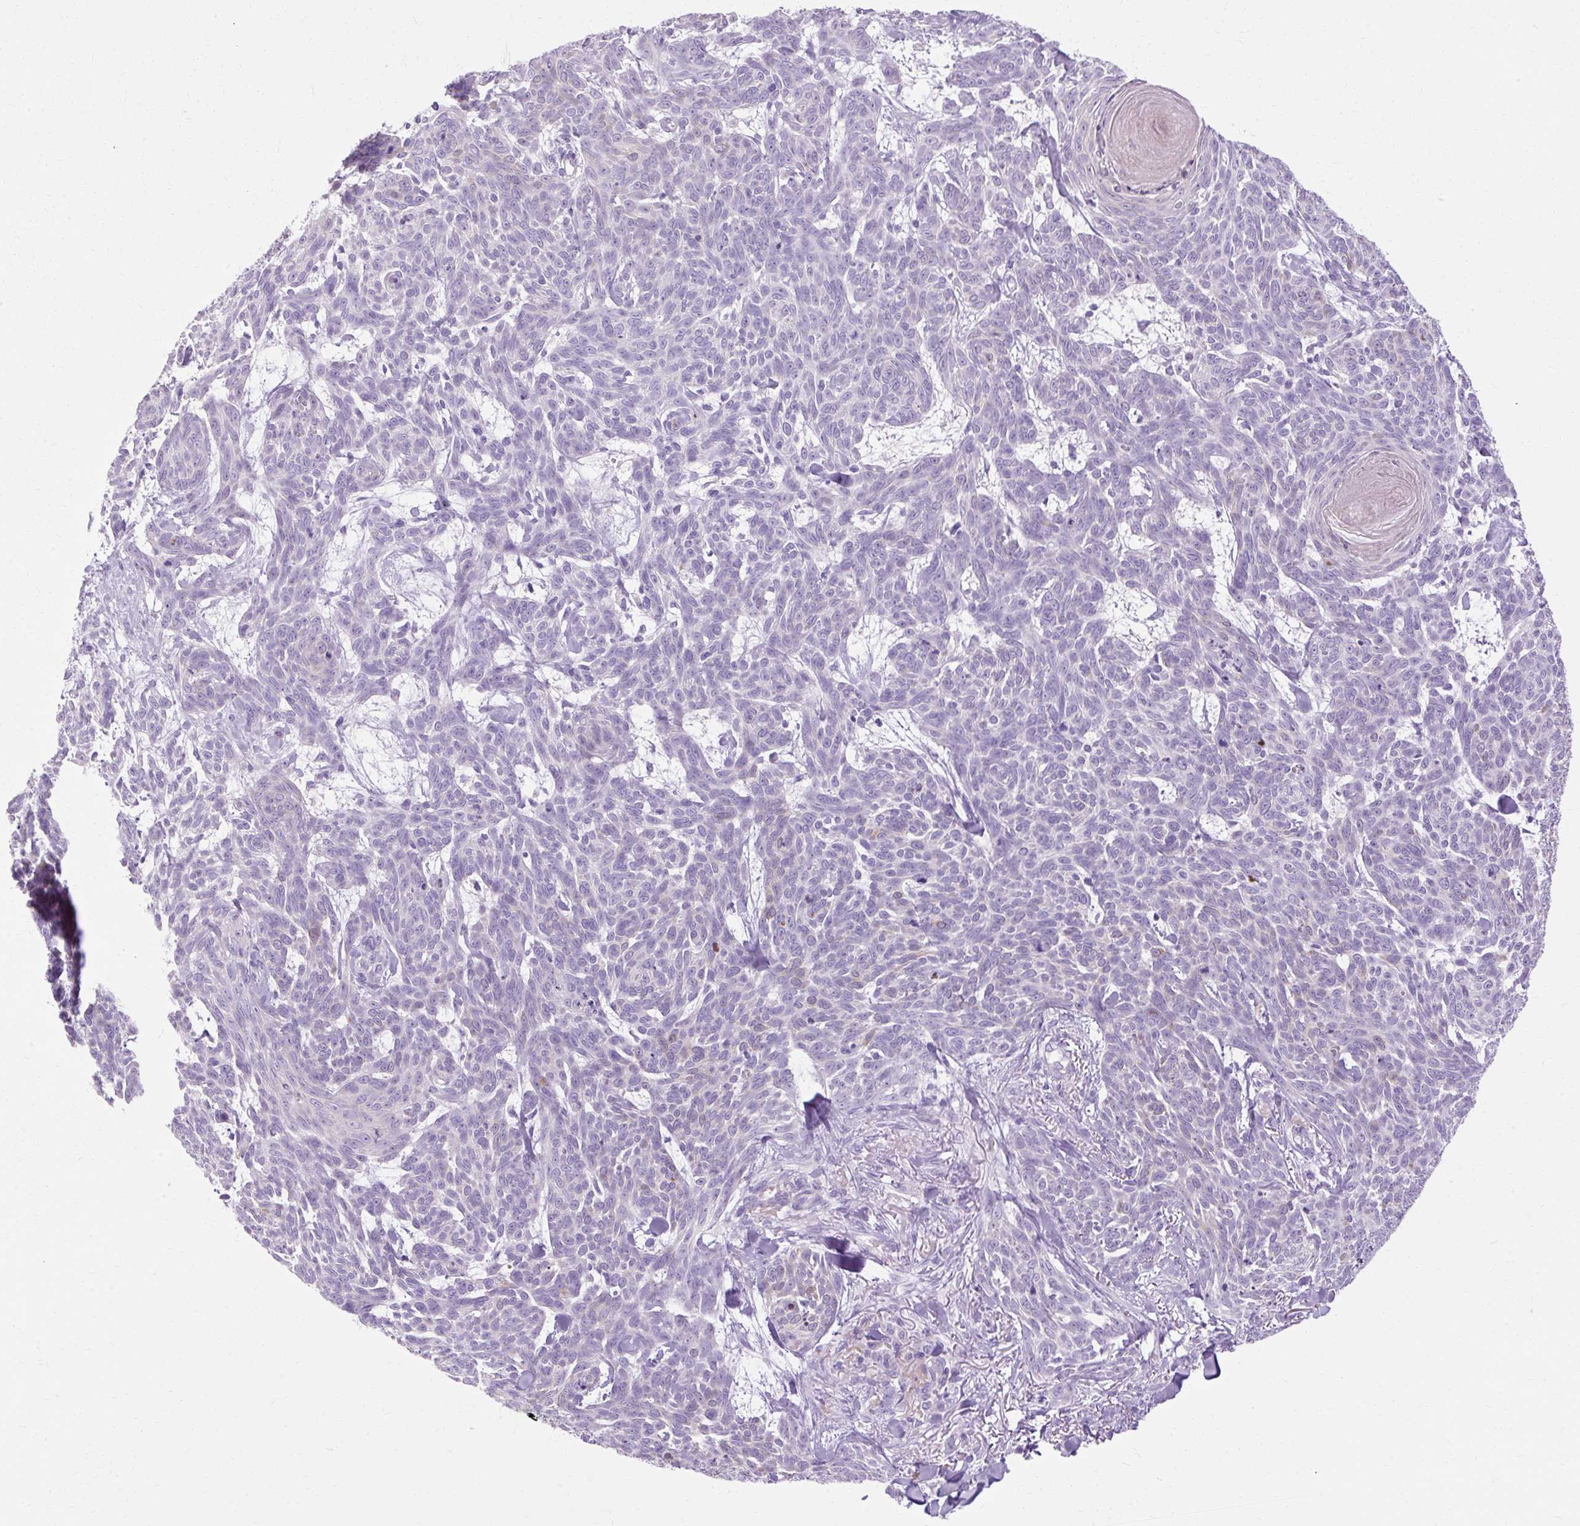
{"staining": {"intensity": "negative", "quantity": "none", "location": "none"}, "tissue": "skin cancer", "cell_type": "Tumor cells", "image_type": "cancer", "snomed": [{"axis": "morphology", "description": "Basal cell carcinoma"}, {"axis": "topography", "description": "Skin"}], "caption": "There is no significant positivity in tumor cells of skin basal cell carcinoma. (Stains: DAB (3,3'-diaminobenzidine) immunohistochemistry with hematoxylin counter stain, Microscopy: brightfield microscopy at high magnification).", "gene": "HSD11B1", "patient": {"sex": "female", "age": 93}}